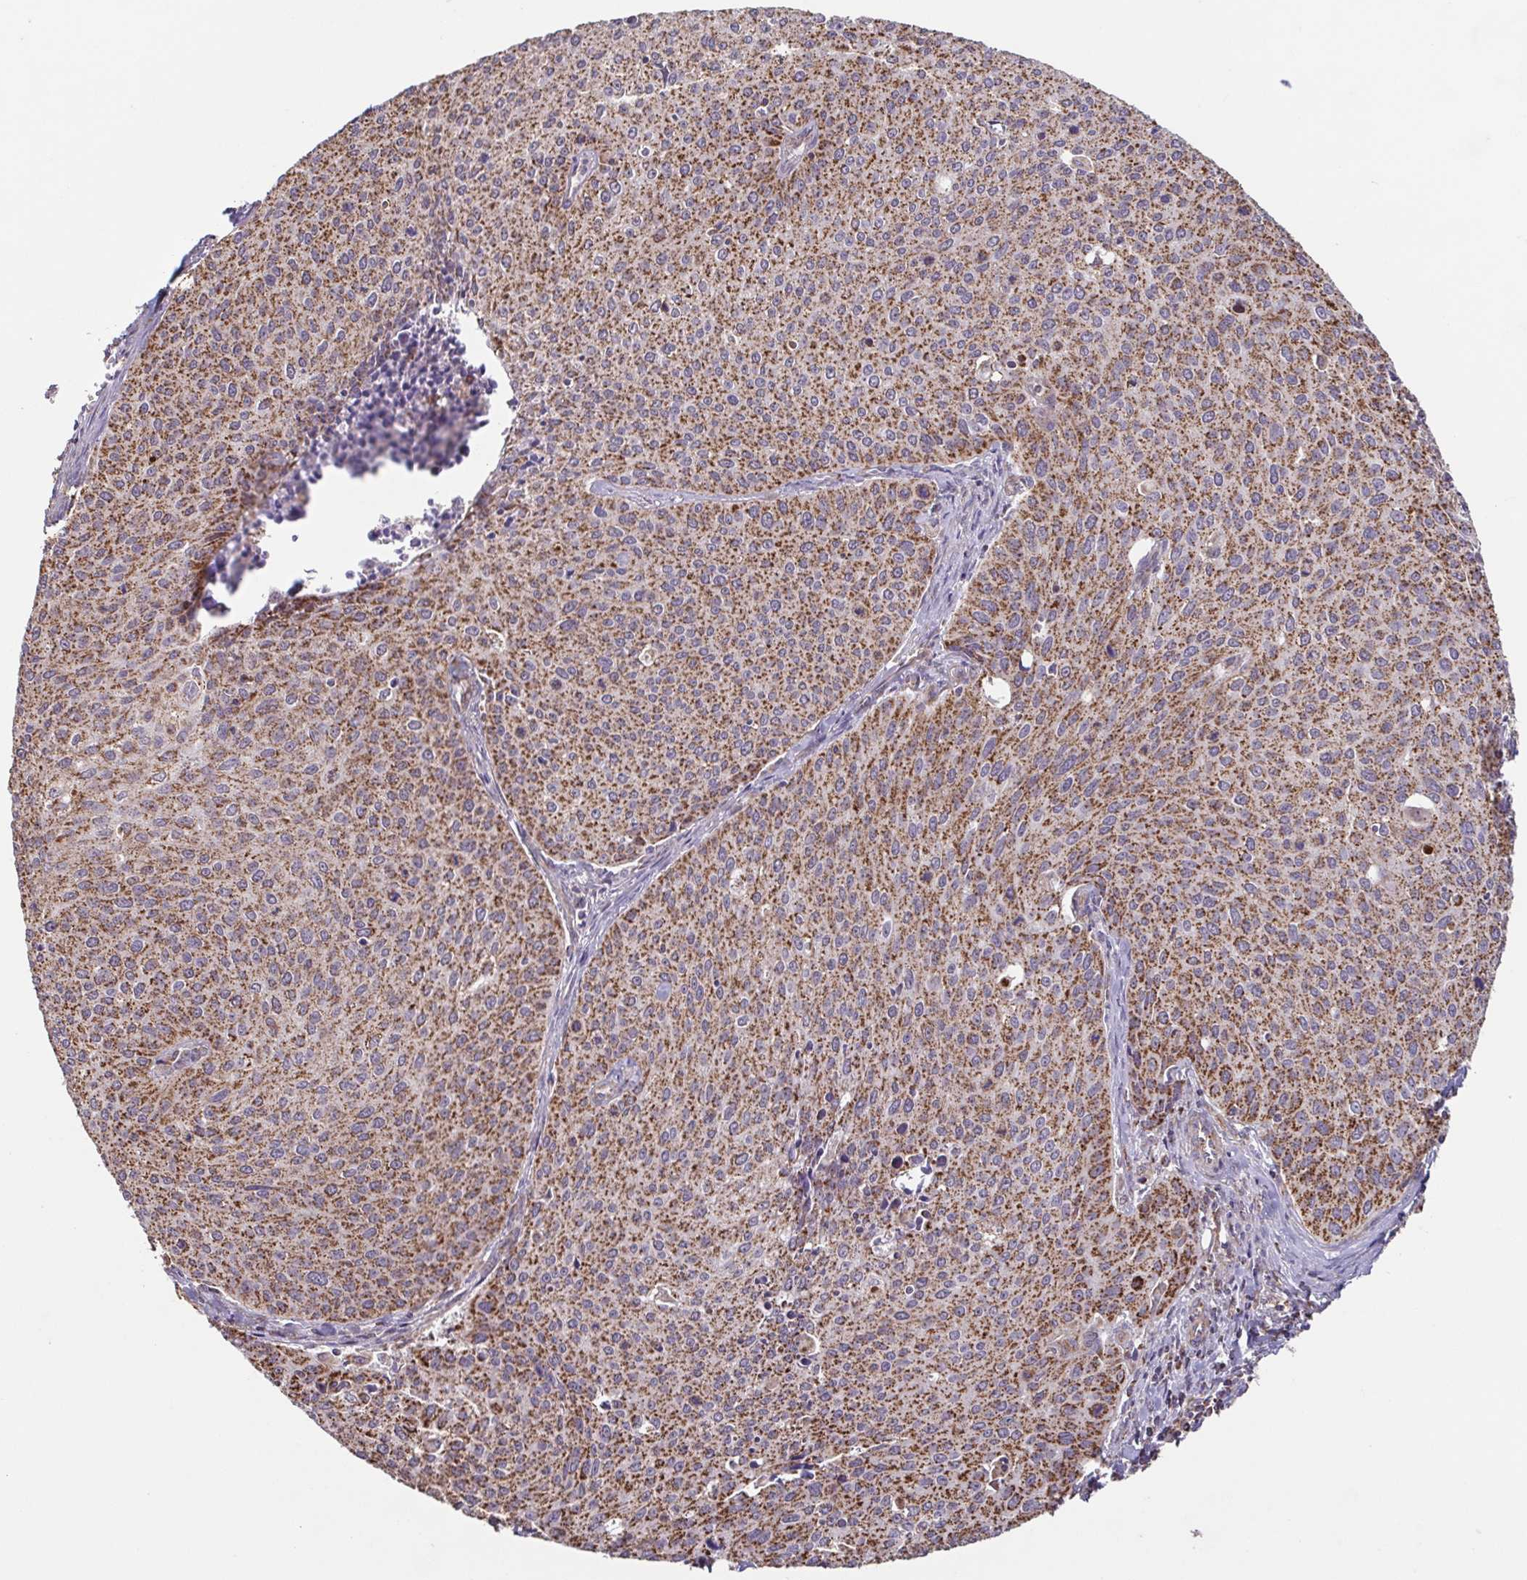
{"staining": {"intensity": "moderate", "quantity": ">75%", "location": "cytoplasmic/membranous"}, "tissue": "cervical cancer", "cell_type": "Tumor cells", "image_type": "cancer", "snomed": [{"axis": "morphology", "description": "Squamous cell carcinoma, NOS"}, {"axis": "topography", "description": "Cervix"}], "caption": "Protein analysis of cervical cancer tissue displays moderate cytoplasmic/membranous staining in about >75% of tumor cells.", "gene": "DIP2B", "patient": {"sex": "female", "age": 38}}